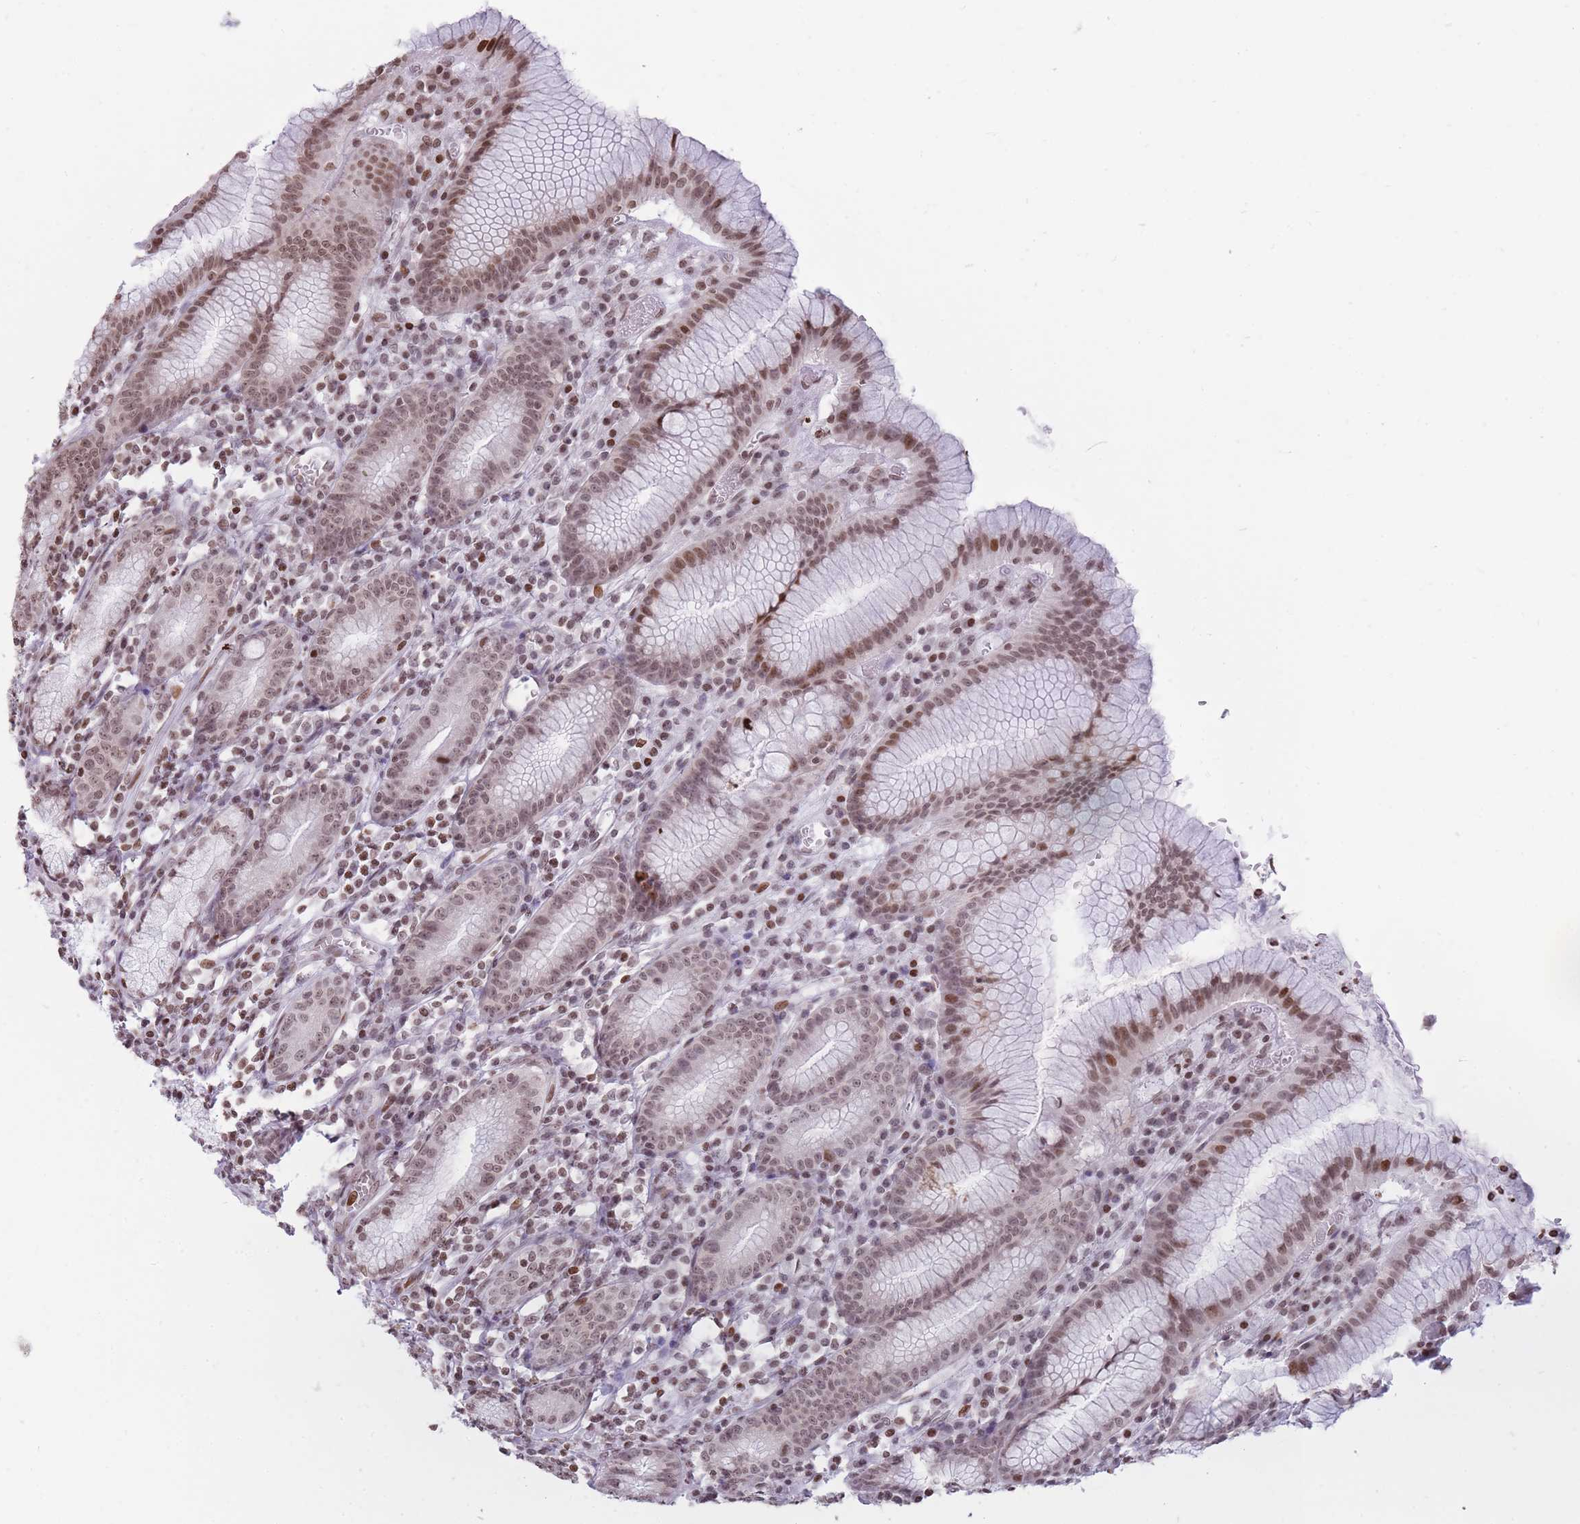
{"staining": {"intensity": "moderate", "quantity": "25%-75%", "location": "nuclear"}, "tissue": "stomach", "cell_type": "Glandular cells", "image_type": "normal", "snomed": [{"axis": "morphology", "description": "Normal tissue, NOS"}, {"axis": "topography", "description": "Stomach"}], "caption": "Protein analysis of unremarkable stomach shows moderate nuclear staining in about 25%-75% of glandular cells.", "gene": "SHISAL1", "patient": {"sex": "male", "age": 55}}